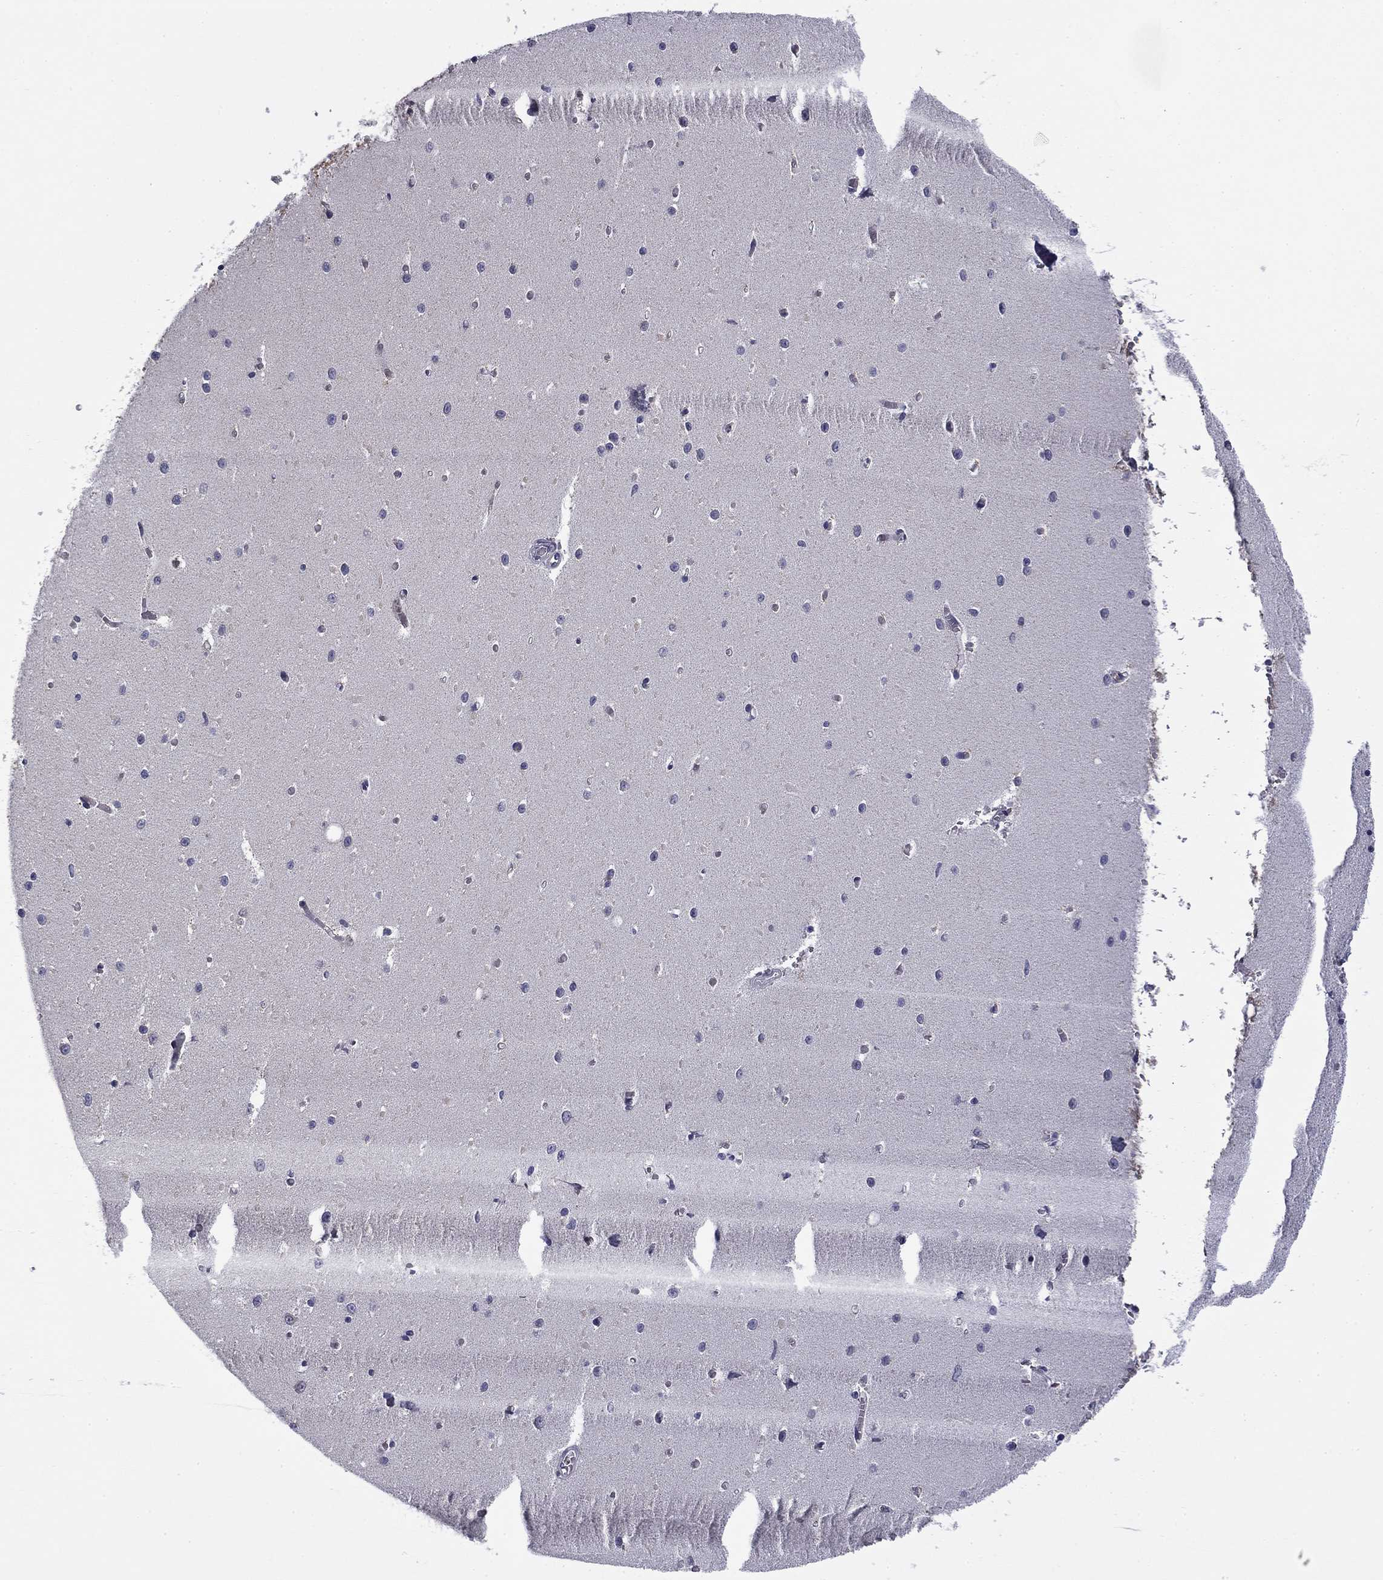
{"staining": {"intensity": "negative", "quantity": "none", "location": "none"}, "tissue": "cerebellum", "cell_type": "Cells in granular layer", "image_type": "normal", "snomed": [{"axis": "morphology", "description": "Normal tissue, NOS"}, {"axis": "topography", "description": "Cerebellum"}], "caption": "Immunohistochemistry histopathology image of unremarkable cerebellum: cerebellum stained with DAB reveals no significant protein positivity in cells in granular layer.", "gene": "ARHGAP45", "patient": {"sex": "female", "age": 64}}